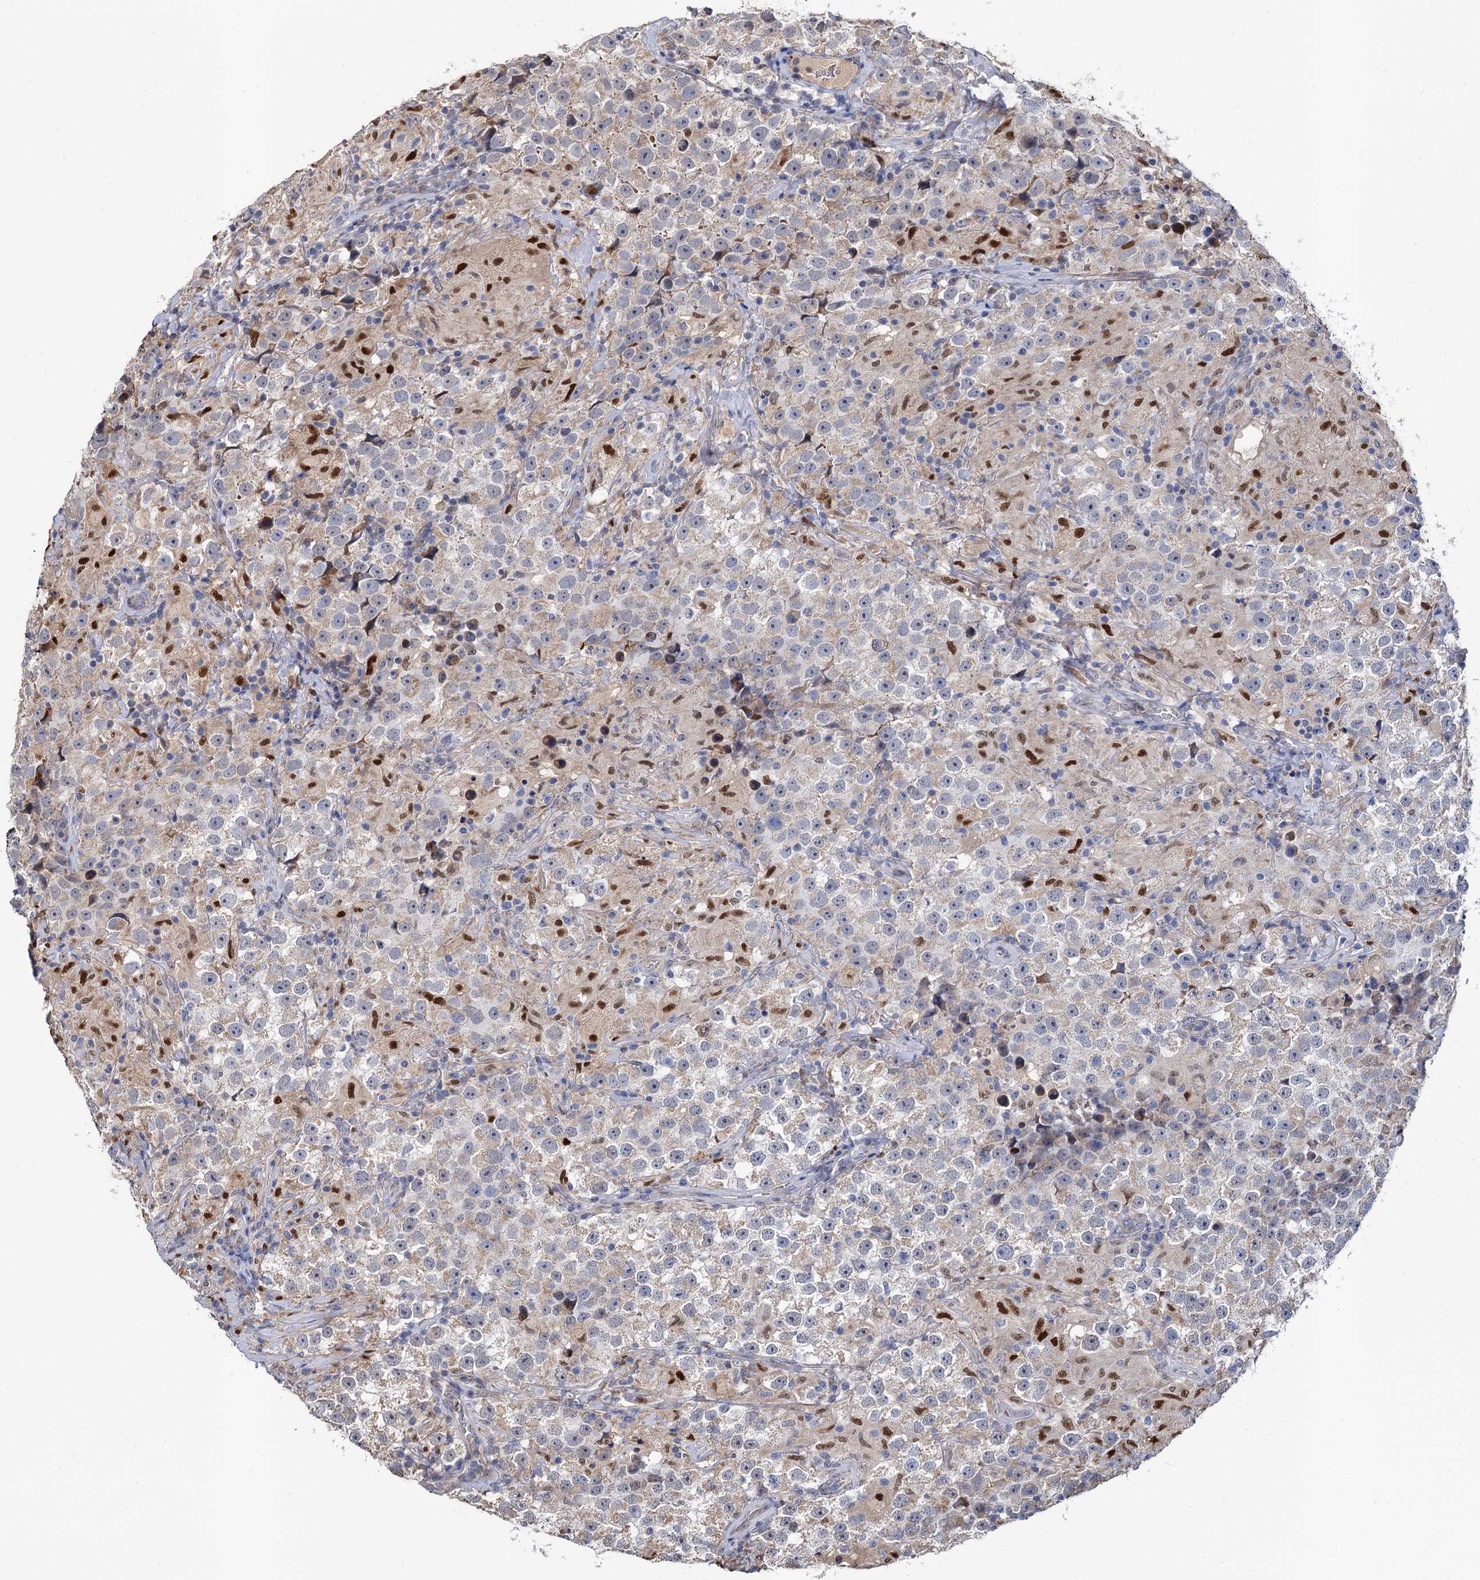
{"staining": {"intensity": "negative", "quantity": "none", "location": "none"}, "tissue": "testis cancer", "cell_type": "Tumor cells", "image_type": "cancer", "snomed": [{"axis": "morphology", "description": "Seminoma, NOS"}, {"axis": "topography", "description": "Testis"}], "caption": "Tumor cells are negative for brown protein staining in testis seminoma.", "gene": "ALKBH7", "patient": {"sex": "male", "age": 46}}